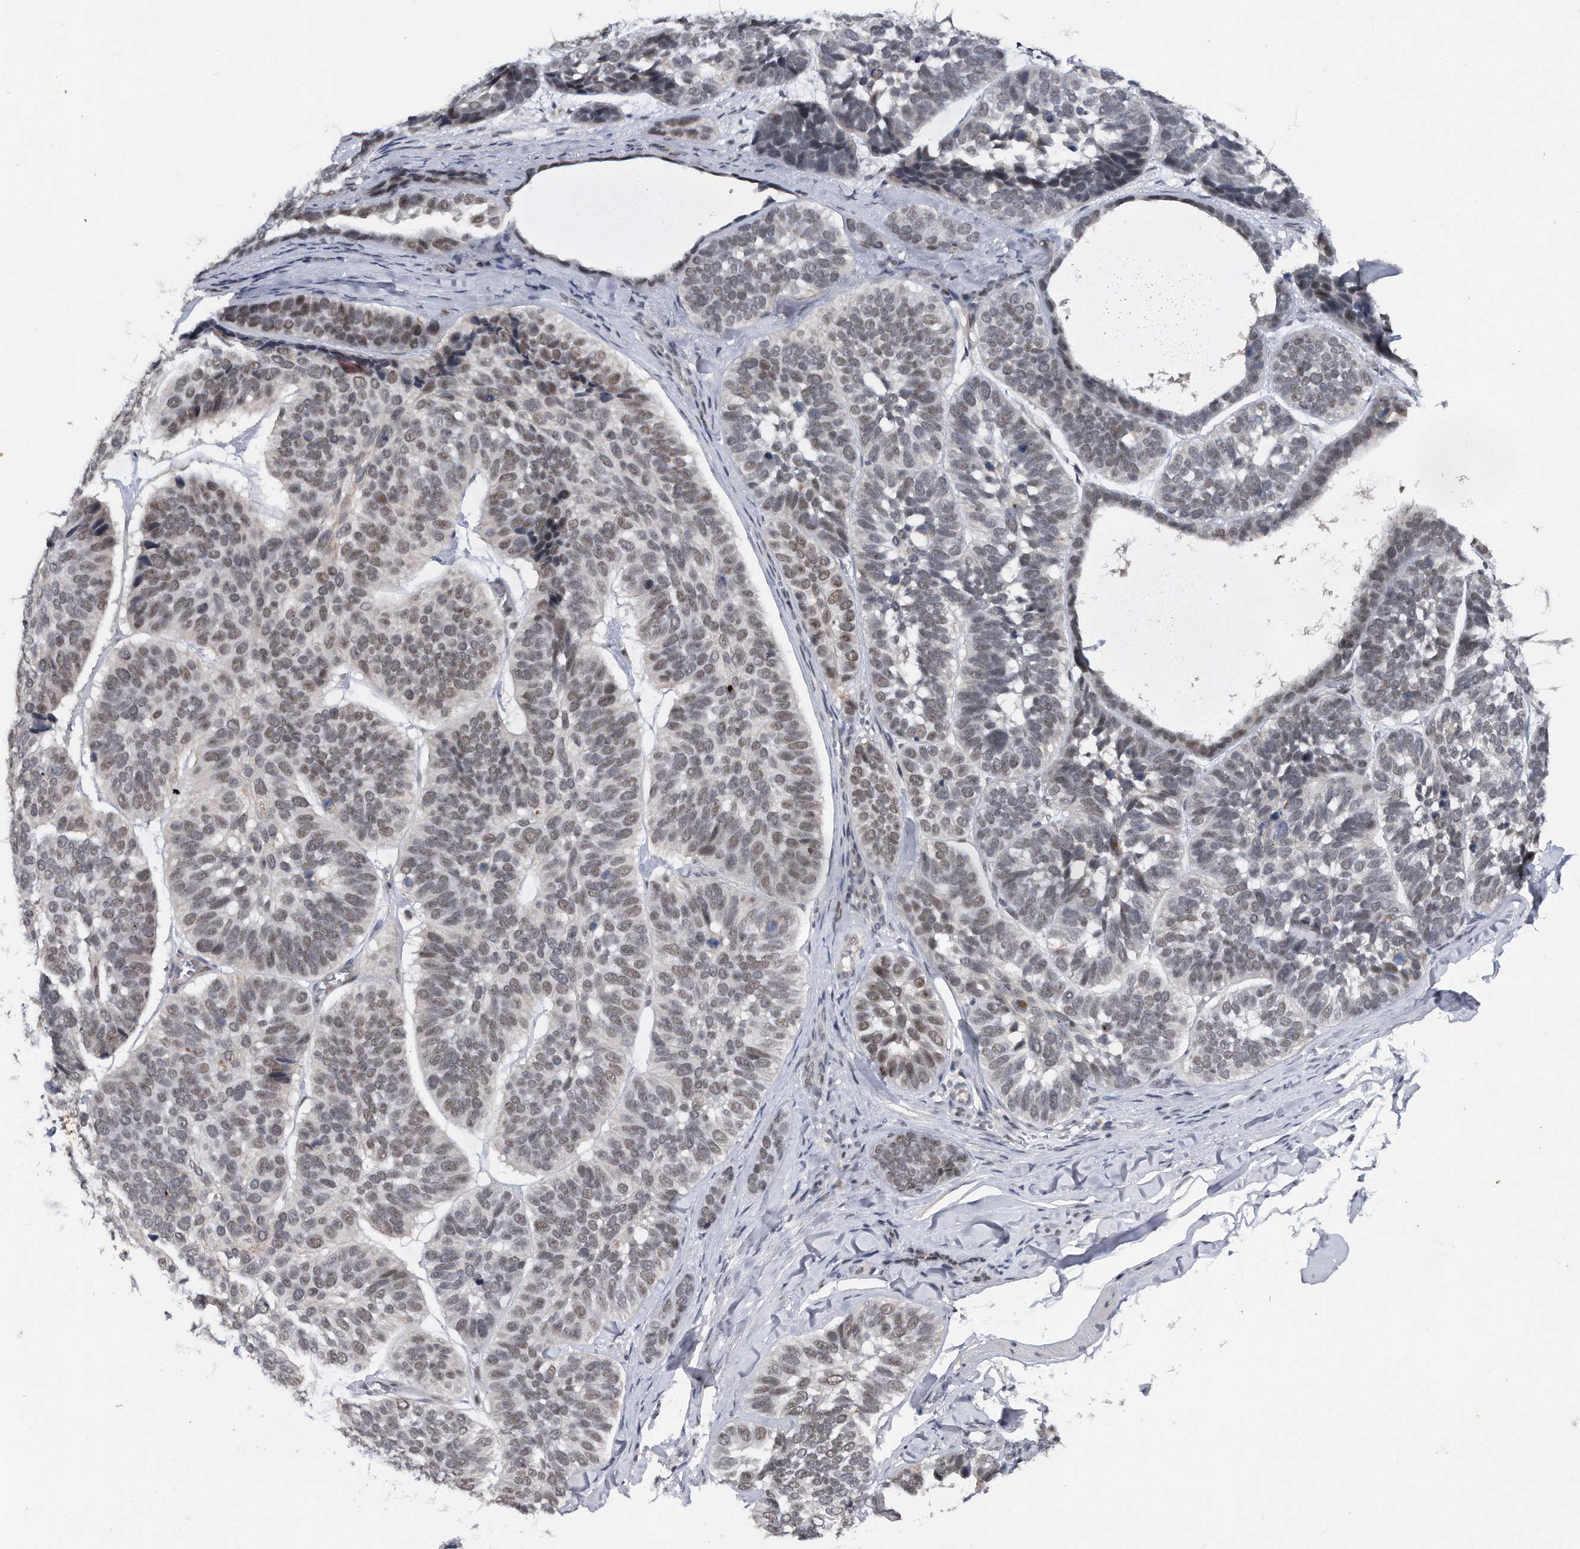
{"staining": {"intensity": "weak", "quantity": ">75%", "location": "nuclear"}, "tissue": "skin cancer", "cell_type": "Tumor cells", "image_type": "cancer", "snomed": [{"axis": "morphology", "description": "Basal cell carcinoma"}, {"axis": "topography", "description": "Skin"}], "caption": "High-magnification brightfield microscopy of skin basal cell carcinoma stained with DAB (brown) and counterstained with hematoxylin (blue). tumor cells exhibit weak nuclear positivity is present in approximately>75% of cells.", "gene": "VIRMA", "patient": {"sex": "male", "age": 62}}